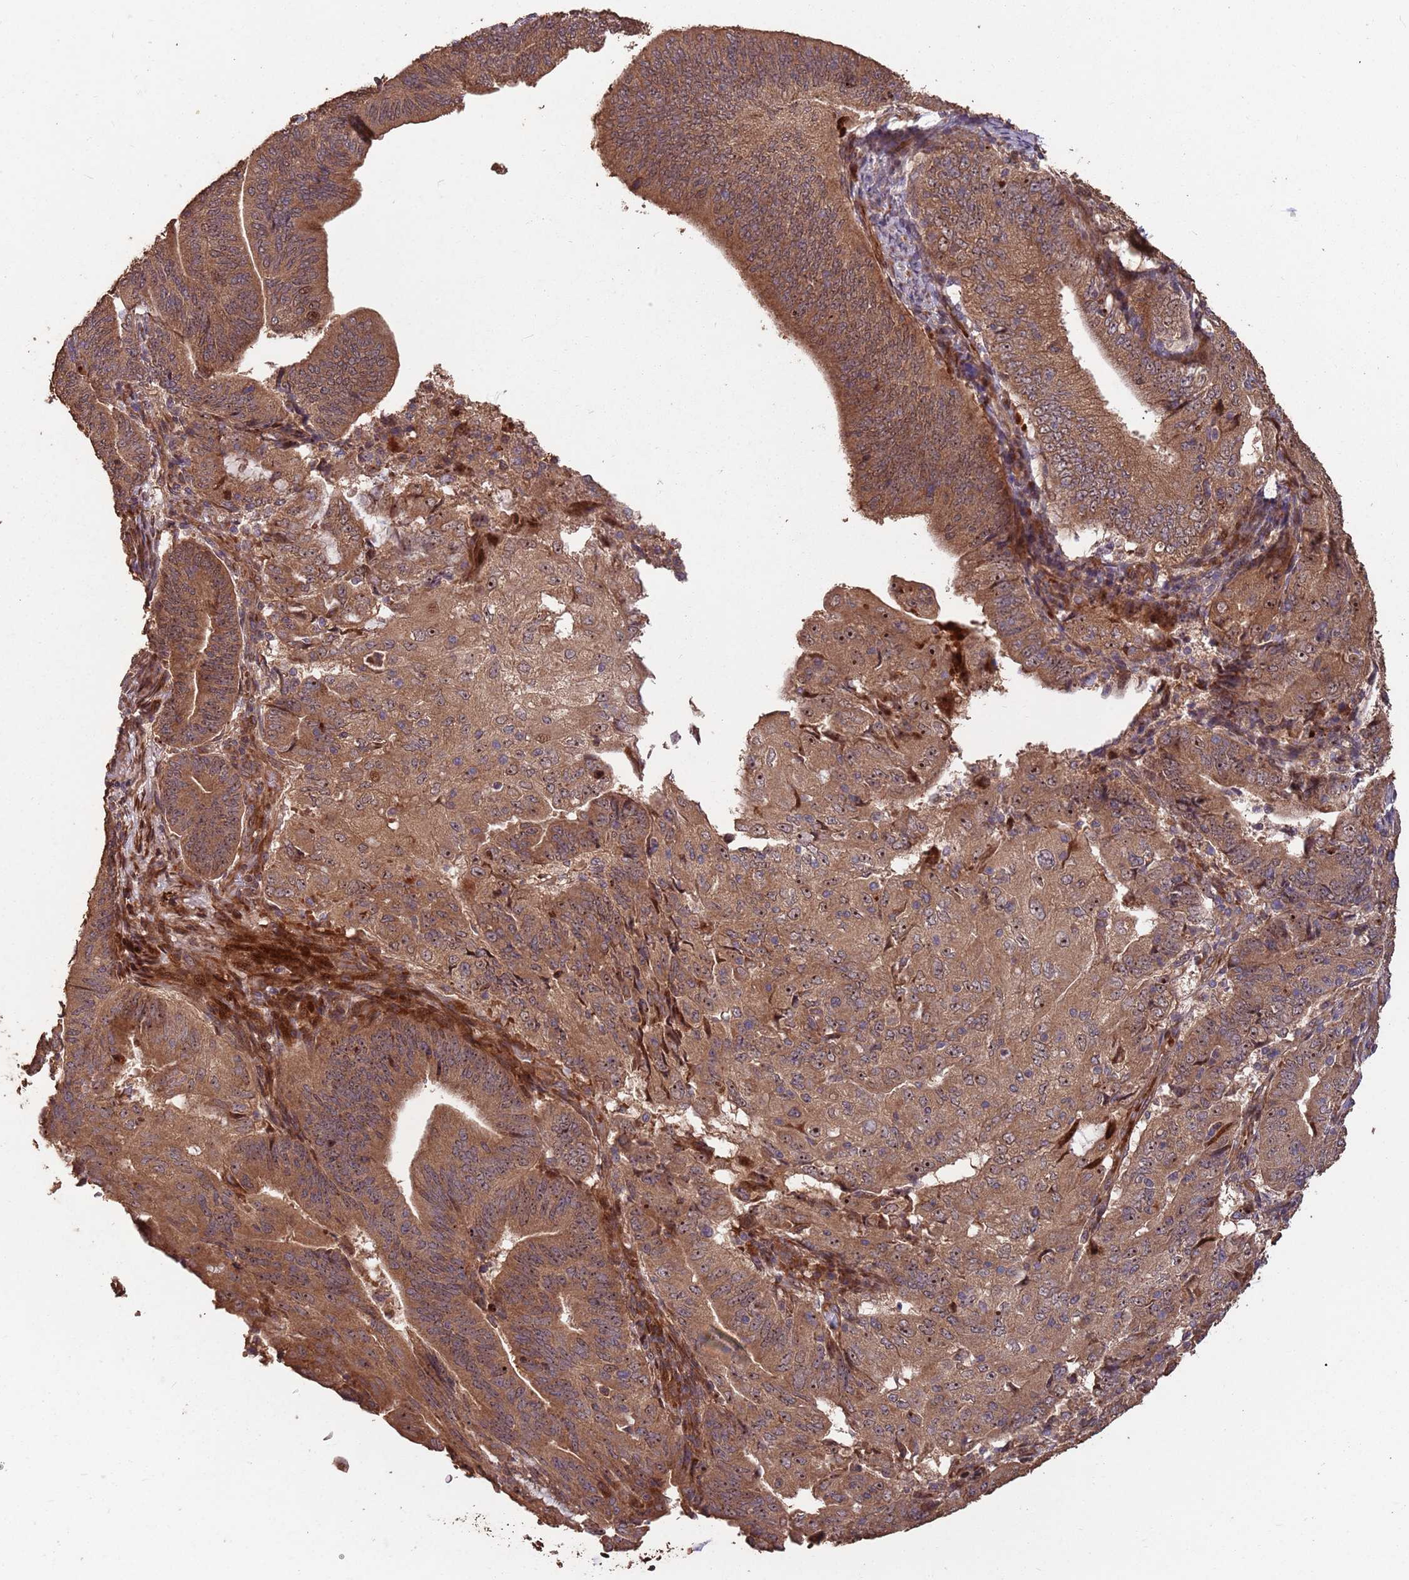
{"staining": {"intensity": "moderate", "quantity": ">75%", "location": "cytoplasmic/membranous"}, "tissue": "endometrial cancer", "cell_type": "Tumor cells", "image_type": "cancer", "snomed": [{"axis": "morphology", "description": "Adenocarcinoma, NOS"}, {"axis": "topography", "description": "Endometrium"}], "caption": "Approximately >75% of tumor cells in endometrial cancer (adenocarcinoma) demonstrate moderate cytoplasmic/membranous protein positivity as visualized by brown immunohistochemical staining.", "gene": "ZNF428", "patient": {"sex": "female", "age": 70}}